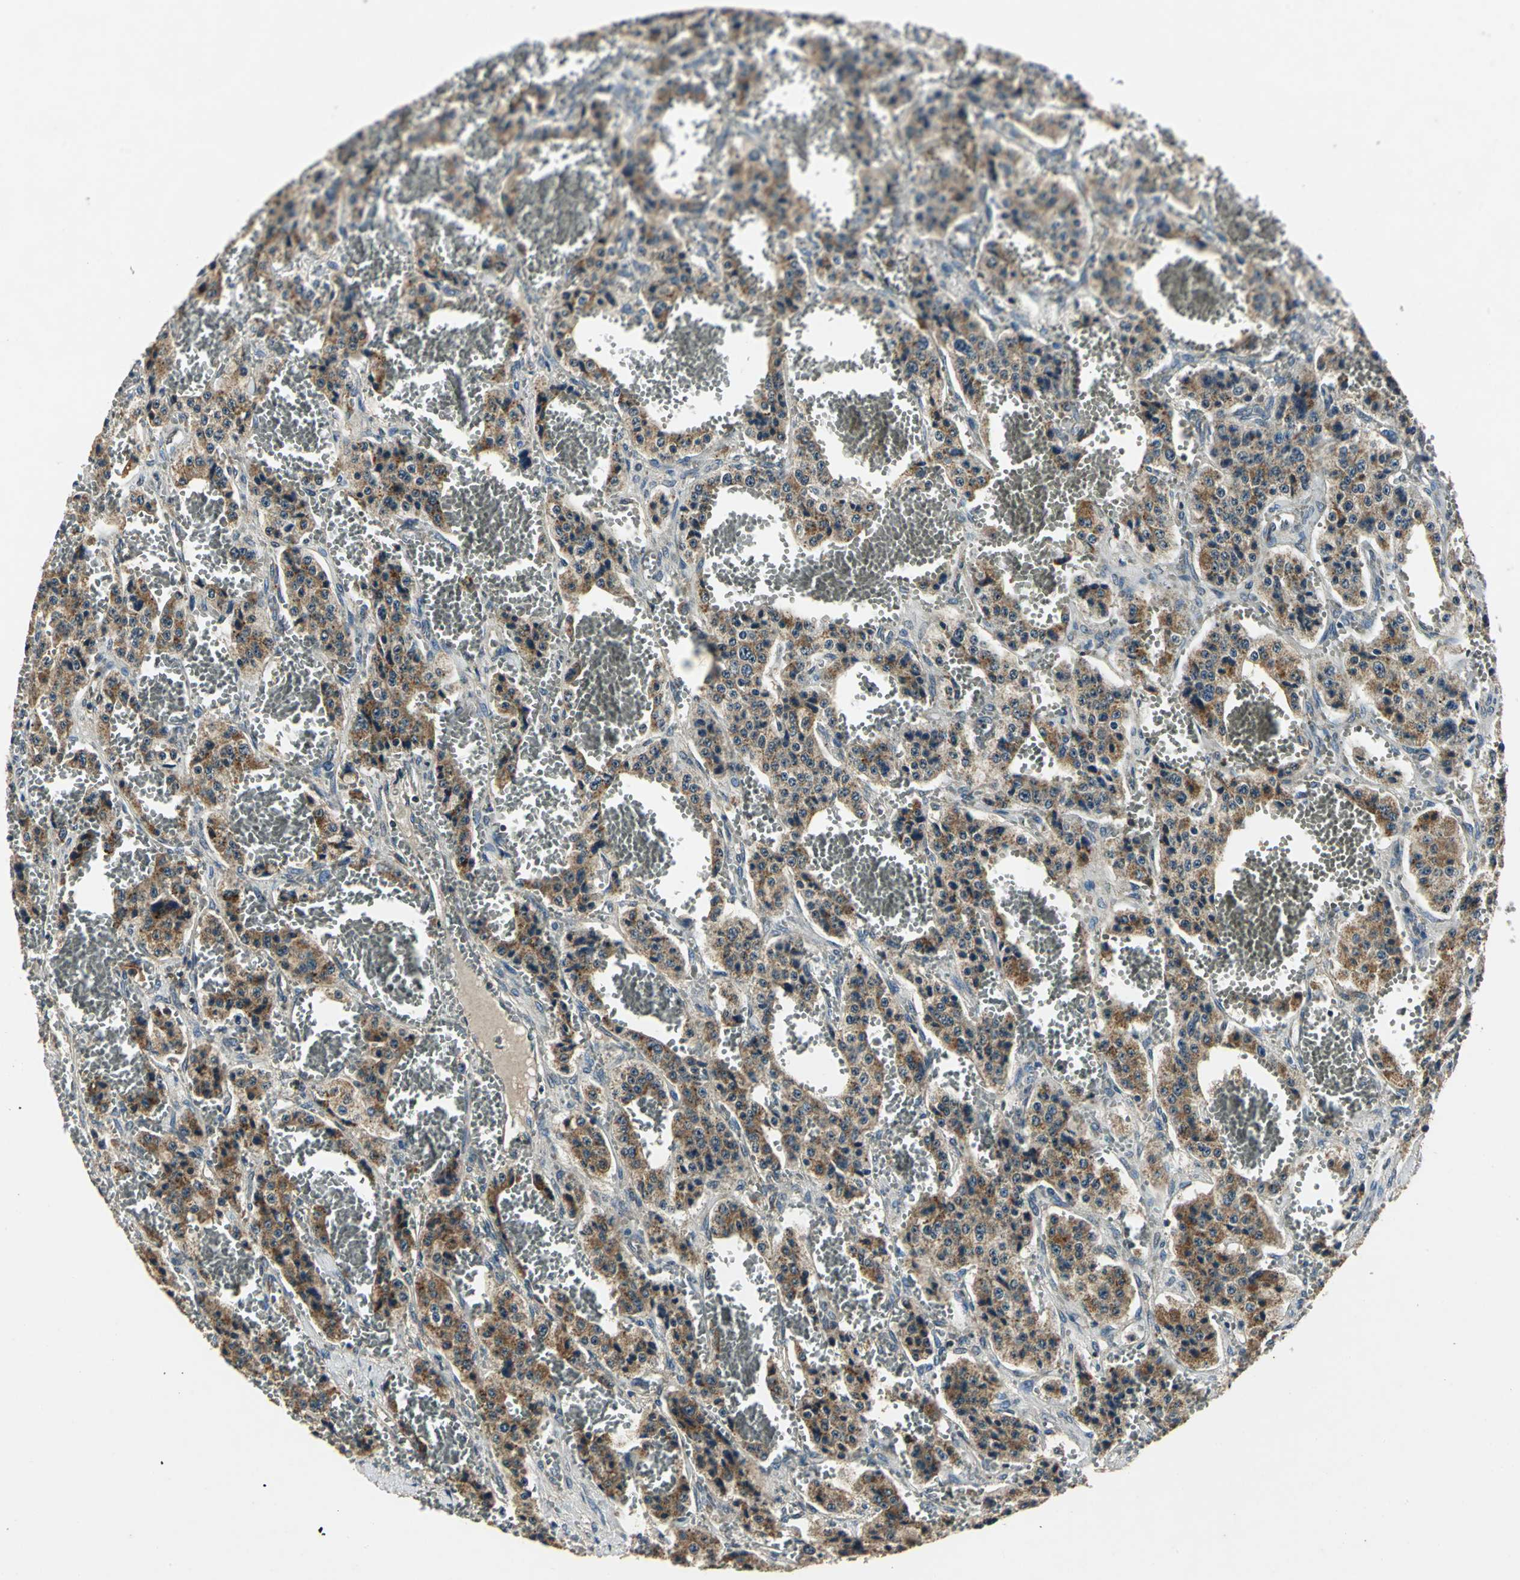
{"staining": {"intensity": "moderate", "quantity": ">75%", "location": "cytoplasmic/membranous"}, "tissue": "carcinoid", "cell_type": "Tumor cells", "image_type": "cancer", "snomed": [{"axis": "morphology", "description": "Carcinoid, malignant, NOS"}, {"axis": "topography", "description": "Small intestine"}], "caption": "Carcinoid tissue reveals moderate cytoplasmic/membranous staining in approximately >75% of tumor cells, visualized by immunohistochemistry. Using DAB (brown) and hematoxylin (blue) stains, captured at high magnification using brightfield microscopy.", "gene": "IRF3", "patient": {"sex": "male", "age": 52}}